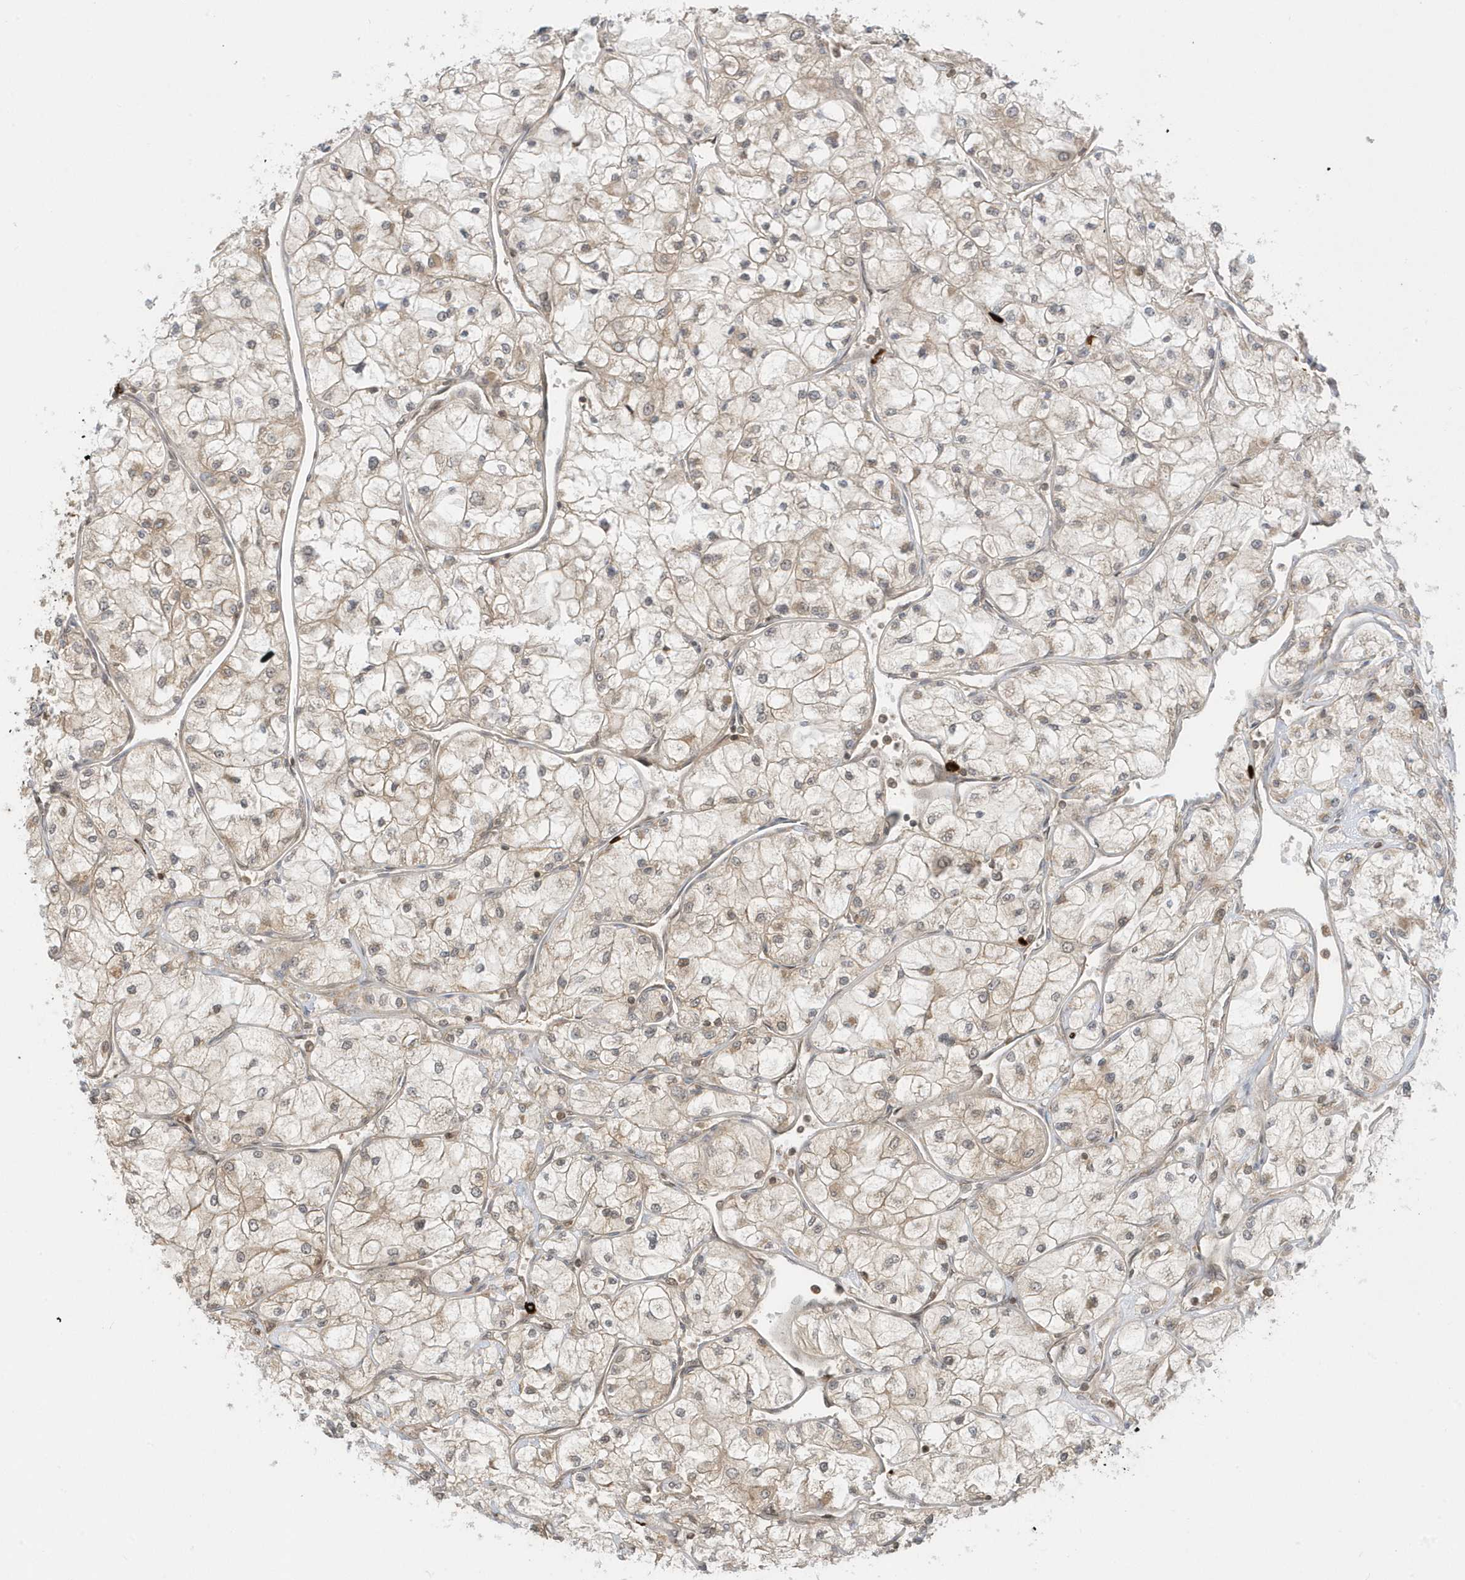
{"staining": {"intensity": "weak", "quantity": "<25%", "location": "cytoplasmic/membranous,nuclear"}, "tissue": "renal cancer", "cell_type": "Tumor cells", "image_type": "cancer", "snomed": [{"axis": "morphology", "description": "Adenocarcinoma, NOS"}, {"axis": "topography", "description": "Kidney"}], "caption": "The image shows no staining of tumor cells in renal cancer (adenocarcinoma).", "gene": "PPP1R7", "patient": {"sex": "male", "age": 80}}